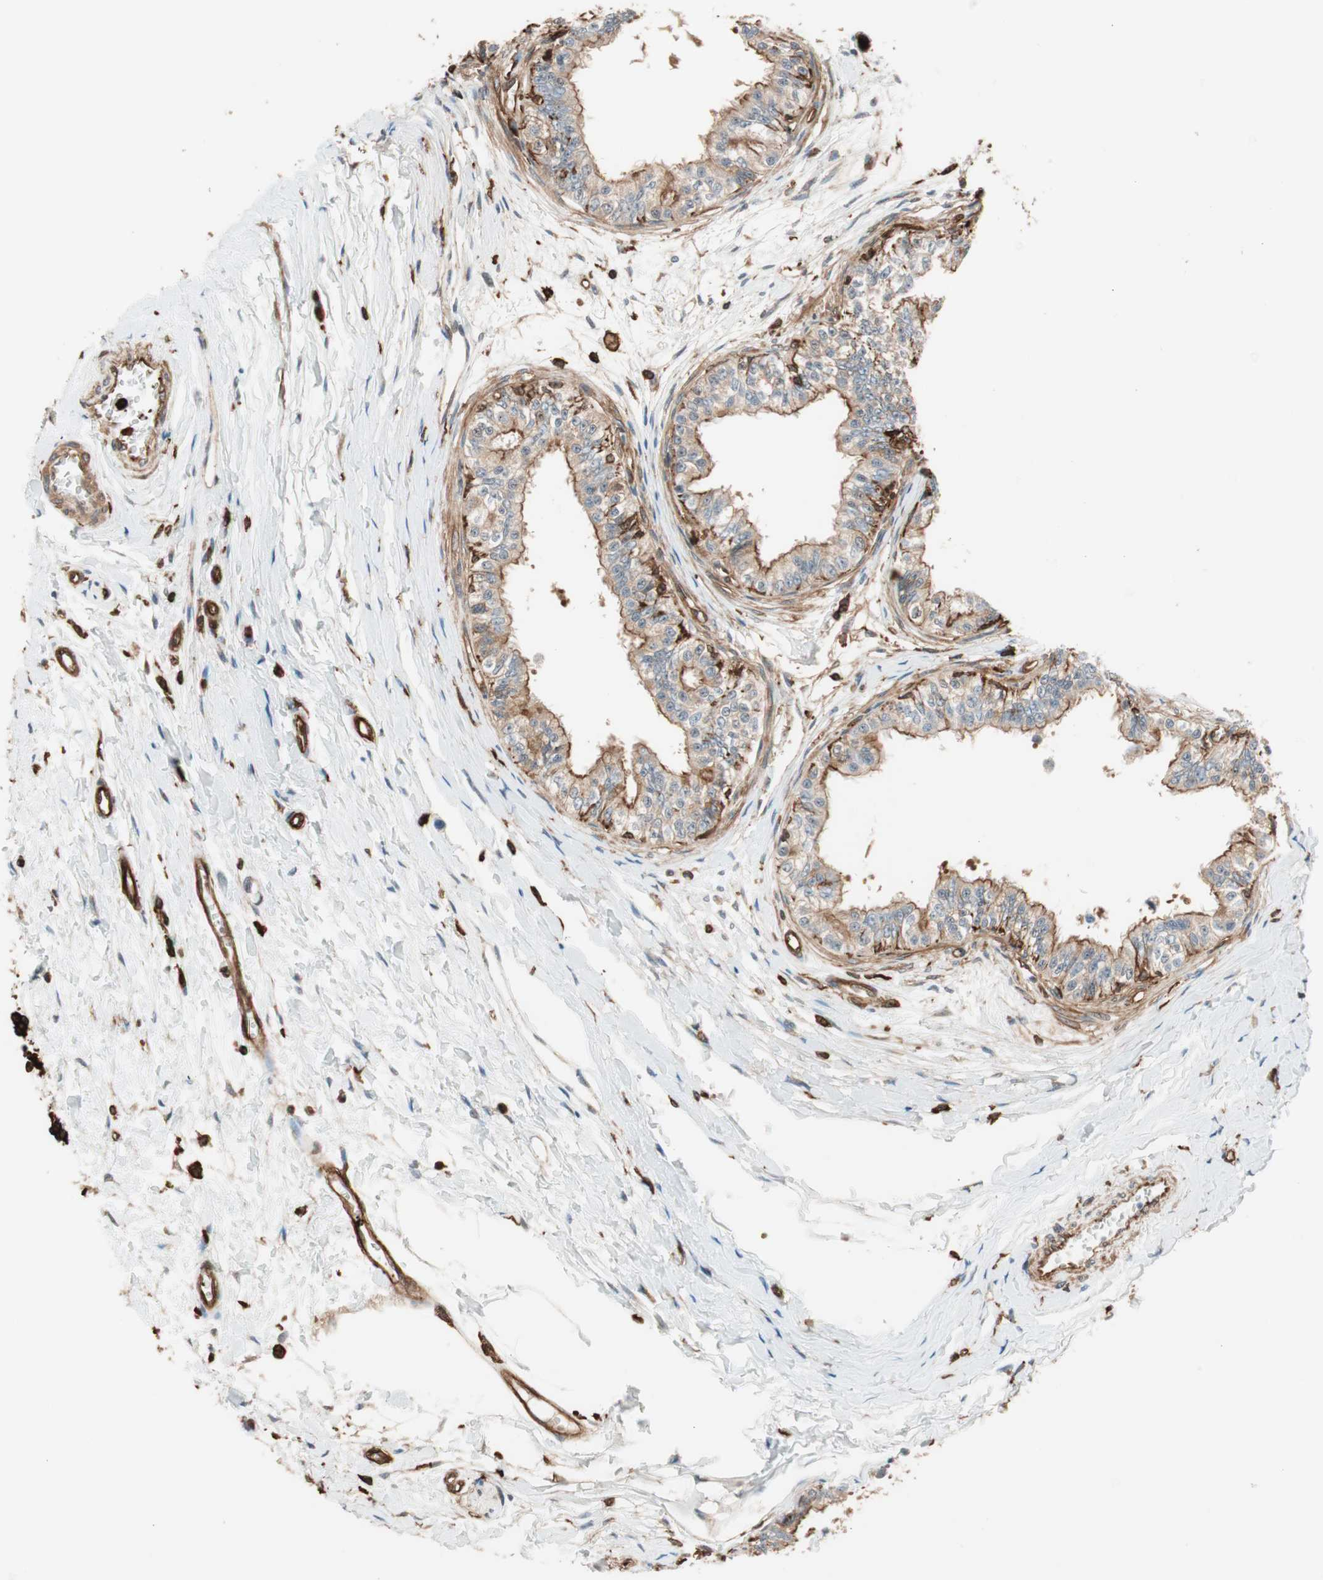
{"staining": {"intensity": "moderate", "quantity": ">75%", "location": "cytoplasmic/membranous"}, "tissue": "epididymis", "cell_type": "Glandular cells", "image_type": "normal", "snomed": [{"axis": "morphology", "description": "Normal tissue, NOS"}, {"axis": "morphology", "description": "Adenocarcinoma, metastatic, NOS"}, {"axis": "topography", "description": "Testis"}, {"axis": "topography", "description": "Epididymis"}], "caption": "Brown immunohistochemical staining in normal epididymis displays moderate cytoplasmic/membranous staining in approximately >75% of glandular cells. (Stains: DAB in brown, nuclei in blue, Microscopy: brightfield microscopy at high magnification).", "gene": "VASP", "patient": {"sex": "male", "age": 26}}